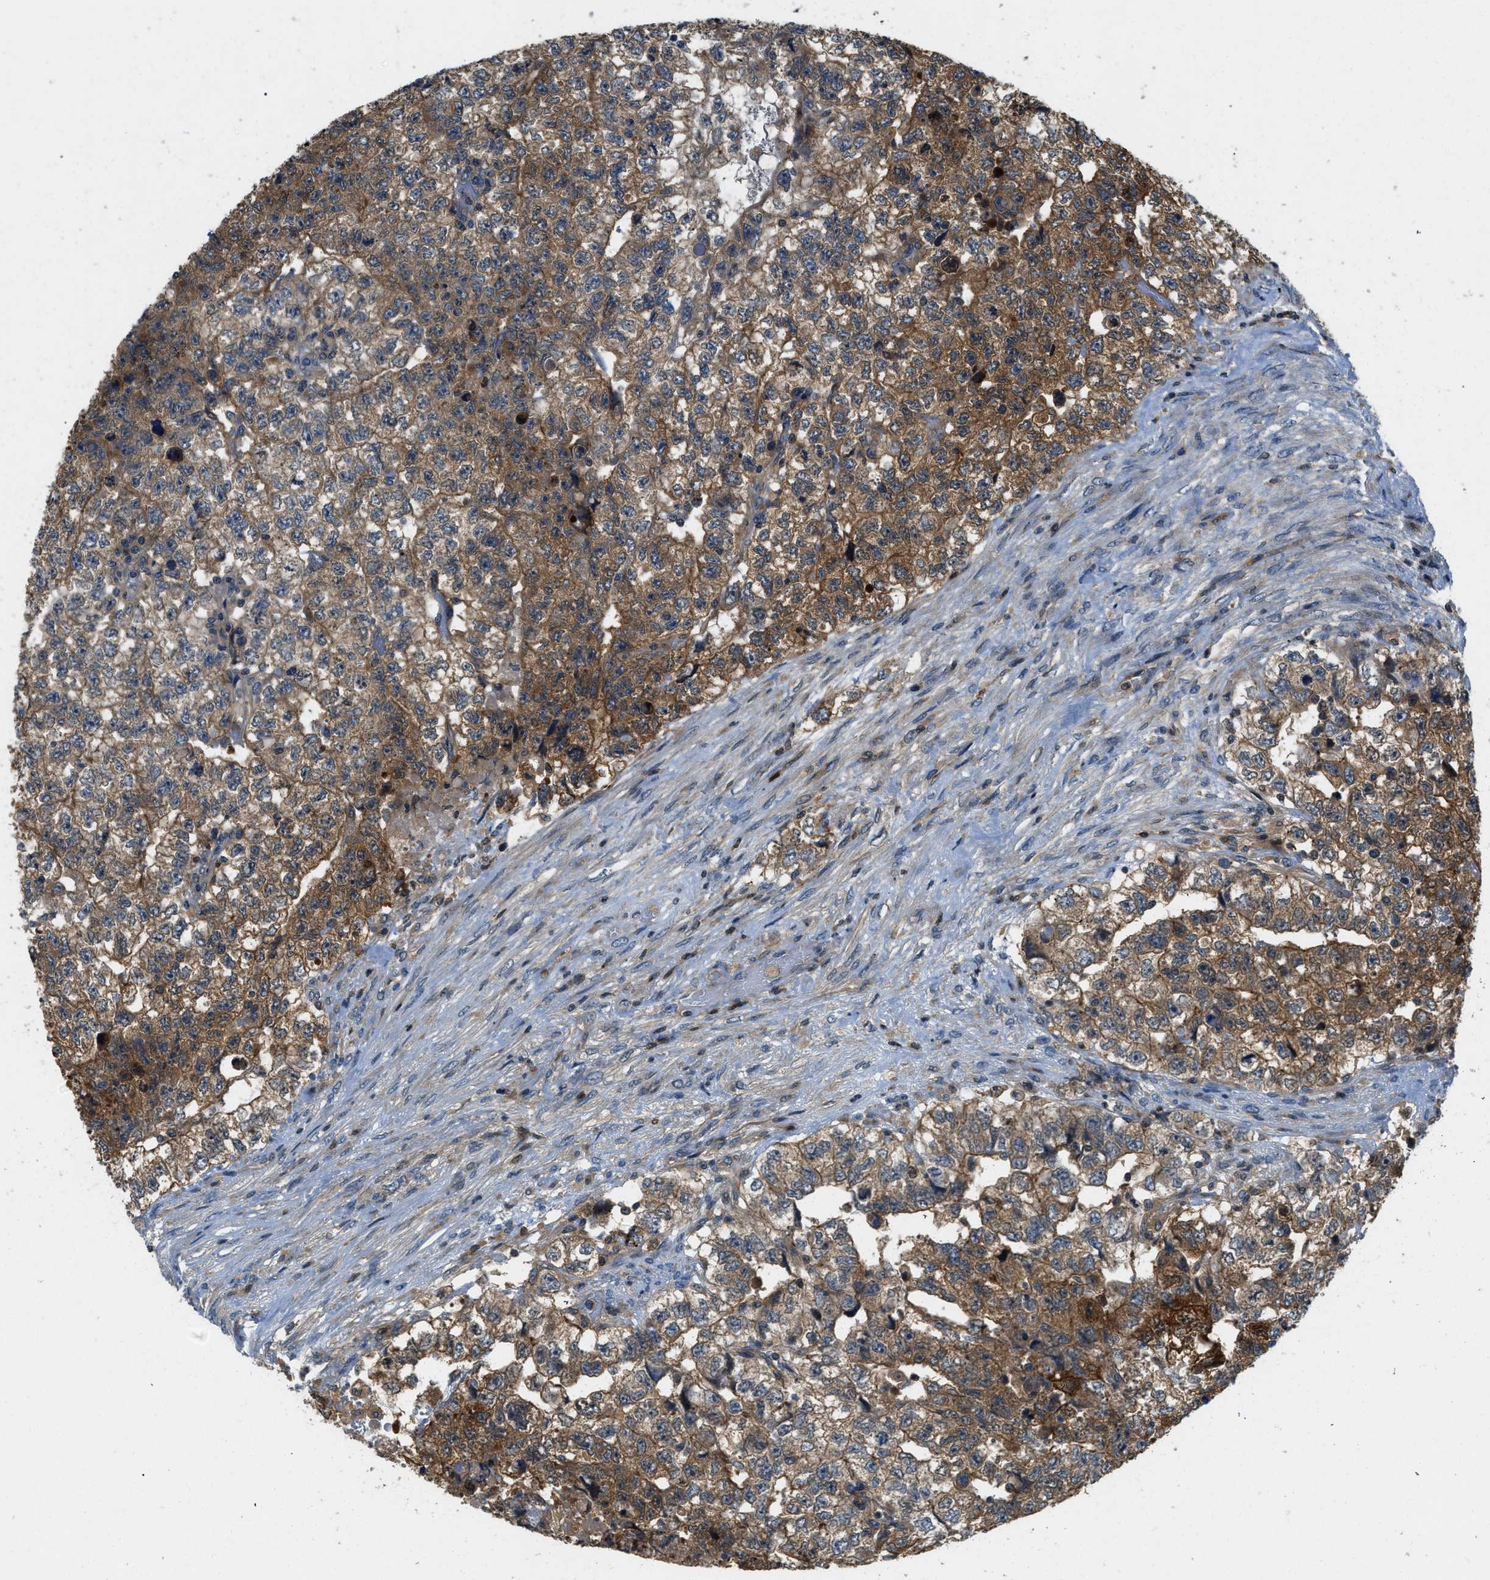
{"staining": {"intensity": "moderate", "quantity": ">75%", "location": "cytoplasmic/membranous"}, "tissue": "testis cancer", "cell_type": "Tumor cells", "image_type": "cancer", "snomed": [{"axis": "morphology", "description": "Carcinoma, Embryonal, NOS"}, {"axis": "topography", "description": "Testis"}], "caption": "IHC of human testis cancer exhibits medium levels of moderate cytoplasmic/membranous staining in approximately >75% of tumor cells.", "gene": "GPR31", "patient": {"sex": "male", "age": 36}}